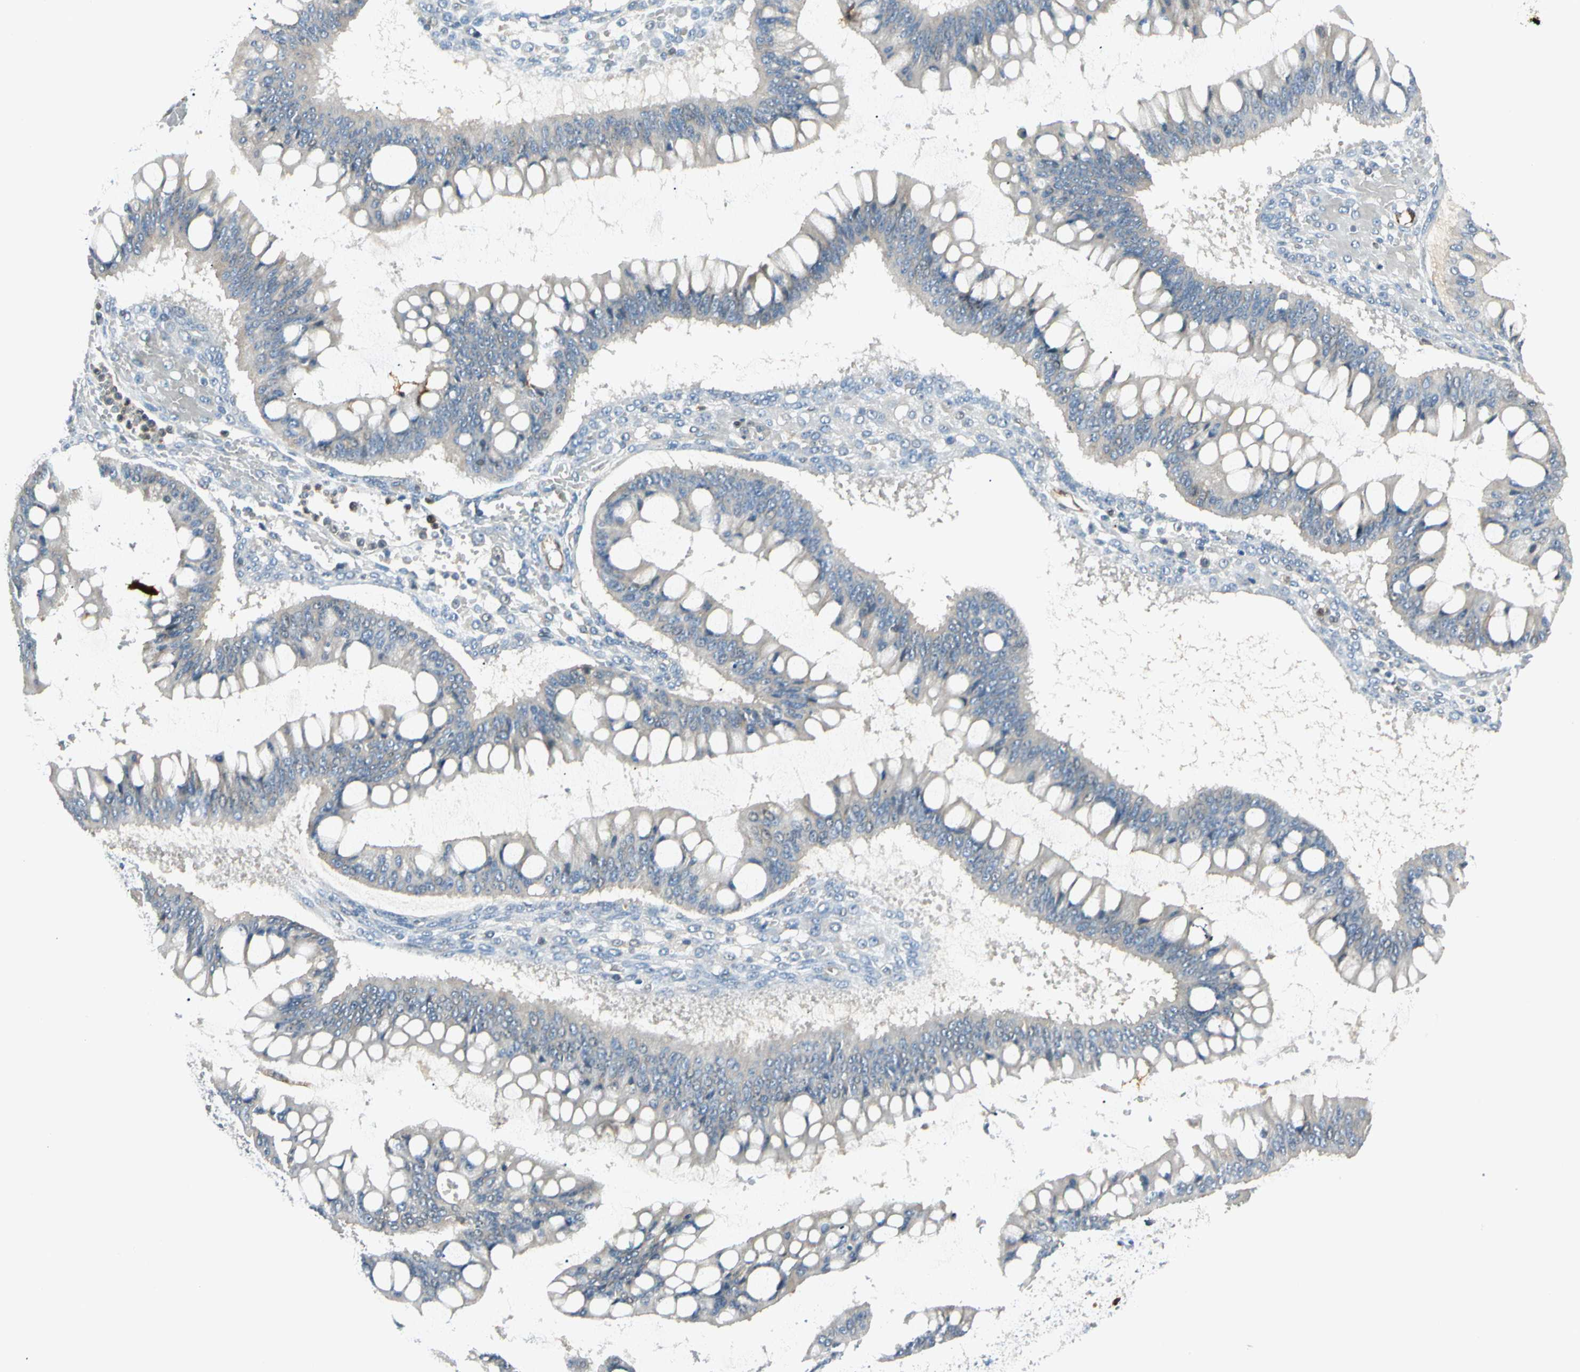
{"staining": {"intensity": "negative", "quantity": "none", "location": "none"}, "tissue": "ovarian cancer", "cell_type": "Tumor cells", "image_type": "cancer", "snomed": [{"axis": "morphology", "description": "Cystadenocarcinoma, mucinous, NOS"}, {"axis": "topography", "description": "Ovary"}], "caption": "A high-resolution photomicrograph shows immunohistochemistry (IHC) staining of ovarian mucinous cystadenocarcinoma, which reveals no significant positivity in tumor cells.", "gene": "LPCAT2", "patient": {"sex": "female", "age": 73}}